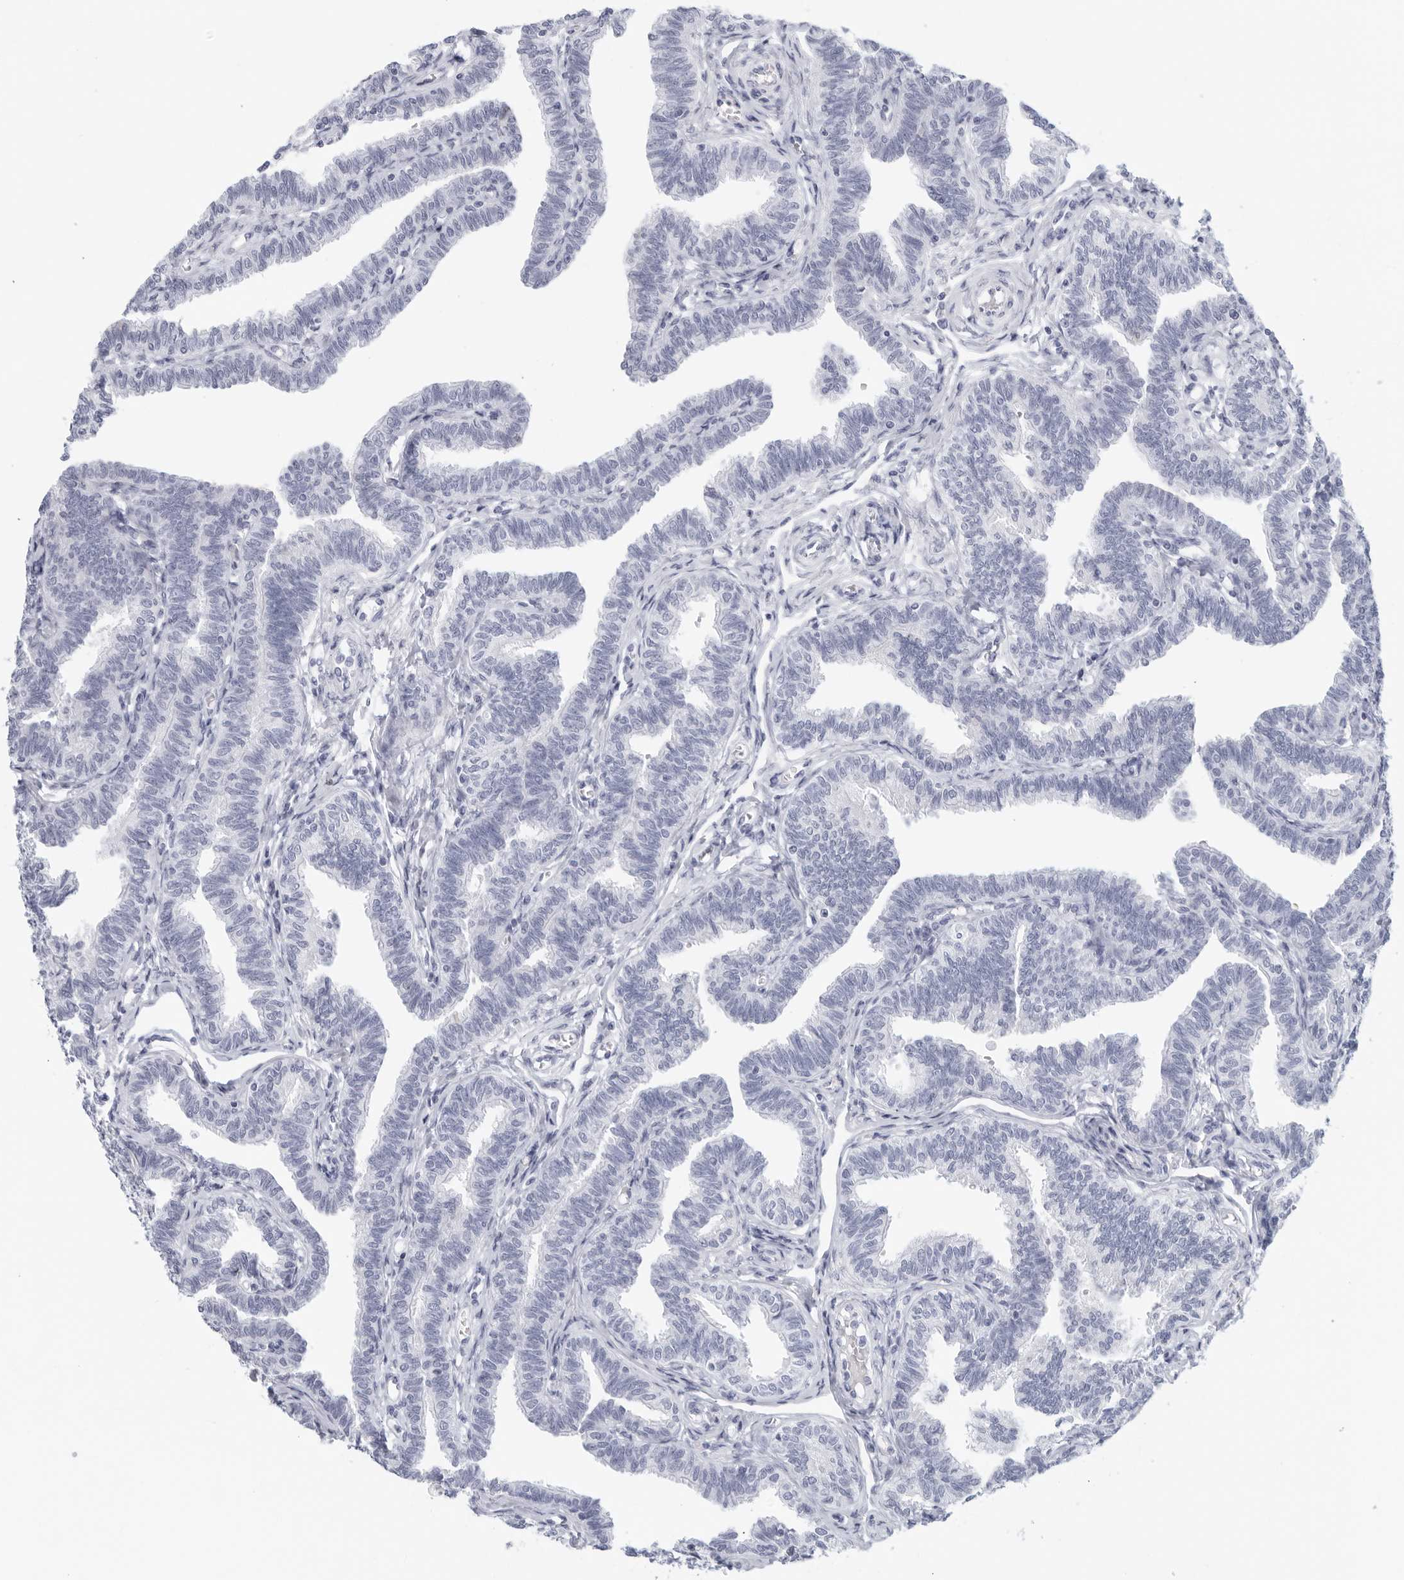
{"staining": {"intensity": "negative", "quantity": "none", "location": "none"}, "tissue": "fallopian tube", "cell_type": "Glandular cells", "image_type": "normal", "snomed": [{"axis": "morphology", "description": "Normal tissue, NOS"}, {"axis": "topography", "description": "Fallopian tube"}, {"axis": "topography", "description": "Ovary"}], "caption": "Immunohistochemical staining of normal fallopian tube reveals no significant positivity in glandular cells.", "gene": "FGG", "patient": {"sex": "female", "age": 23}}